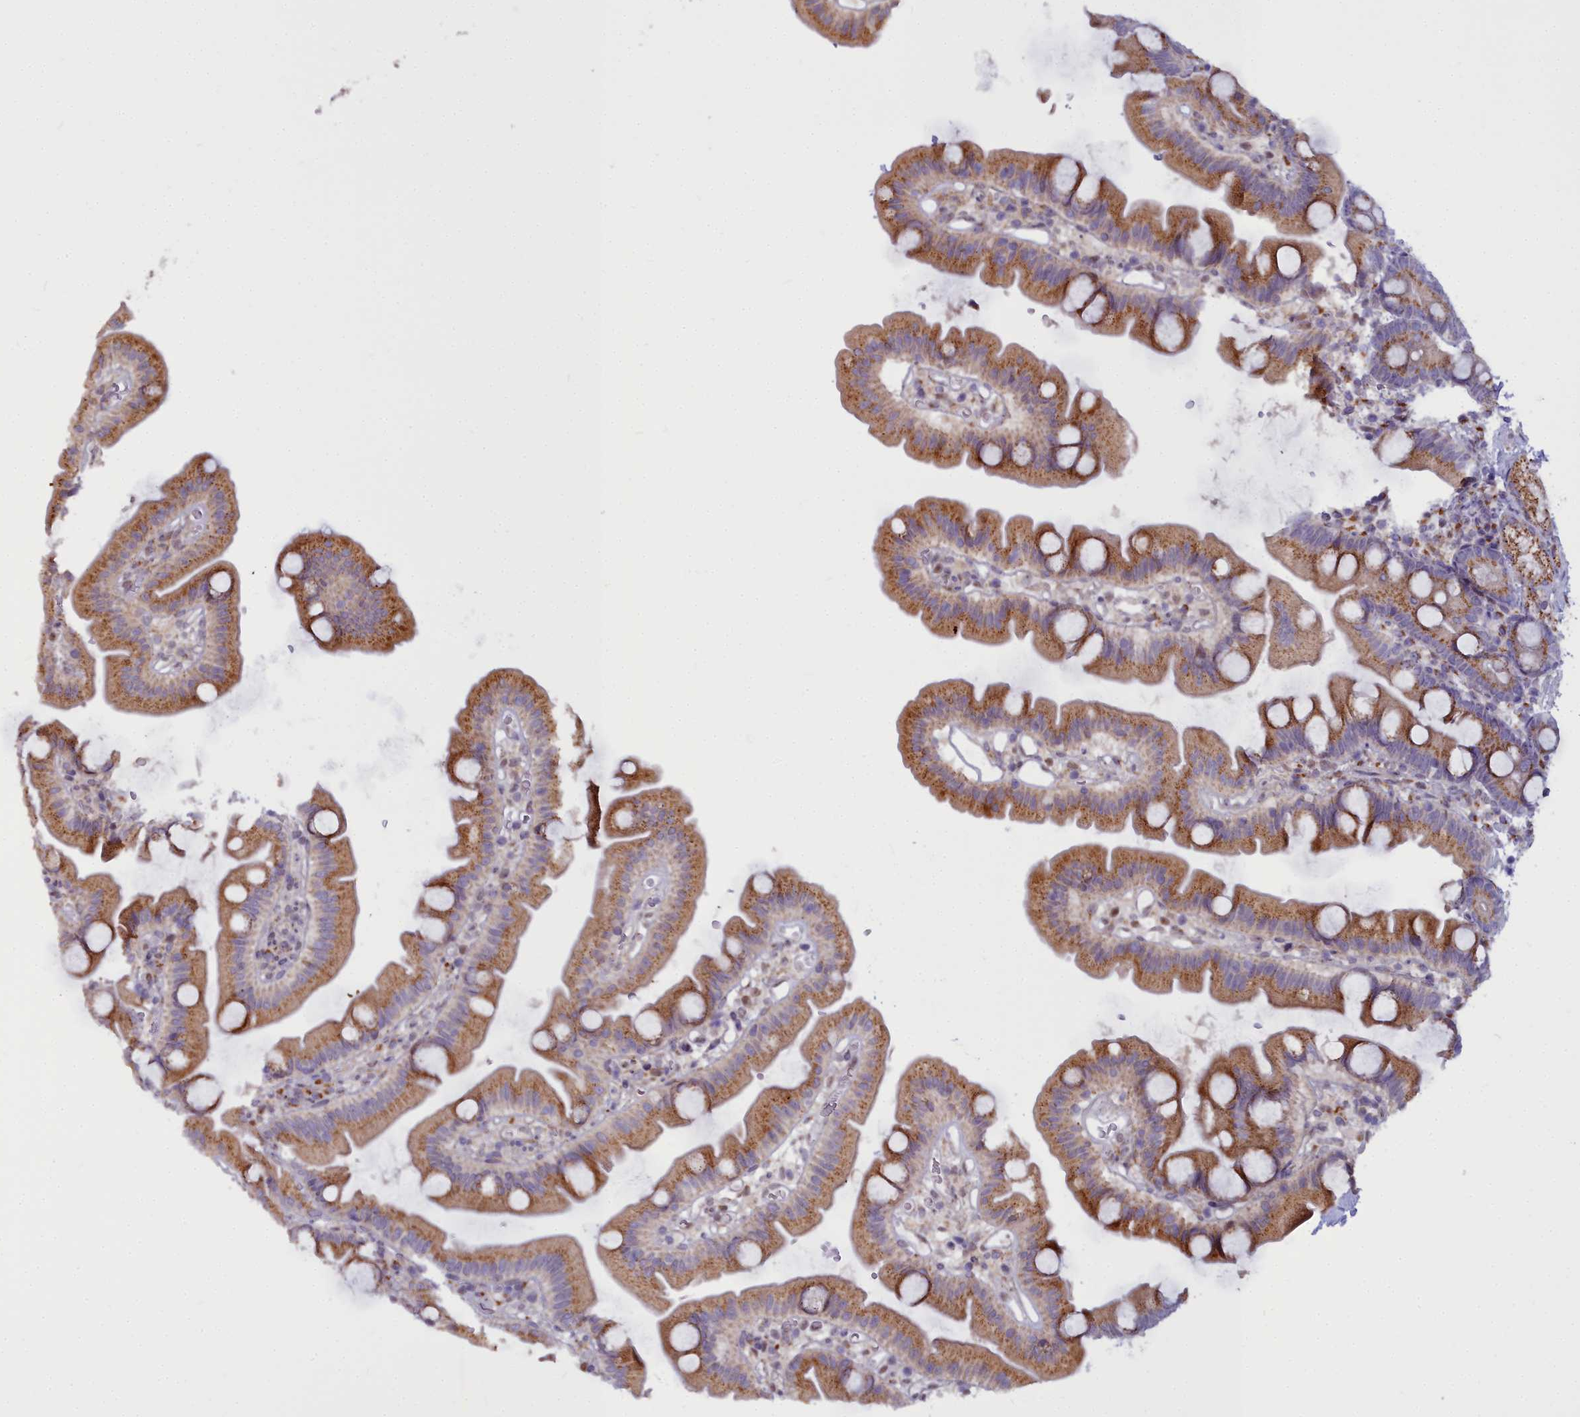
{"staining": {"intensity": "moderate", "quantity": "25%-75%", "location": "cytoplasmic/membranous"}, "tissue": "small intestine", "cell_type": "Glandular cells", "image_type": "normal", "snomed": [{"axis": "morphology", "description": "Normal tissue, NOS"}, {"axis": "topography", "description": "Small intestine"}], "caption": "An immunohistochemistry photomicrograph of benign tissue is shown. Protein staining in brown shows moderate cytoplasmic/membranous positivity in small intestine within glandular cells.", "gene": "WDPCP", "patient": {"sex": "female", "age": 68}}